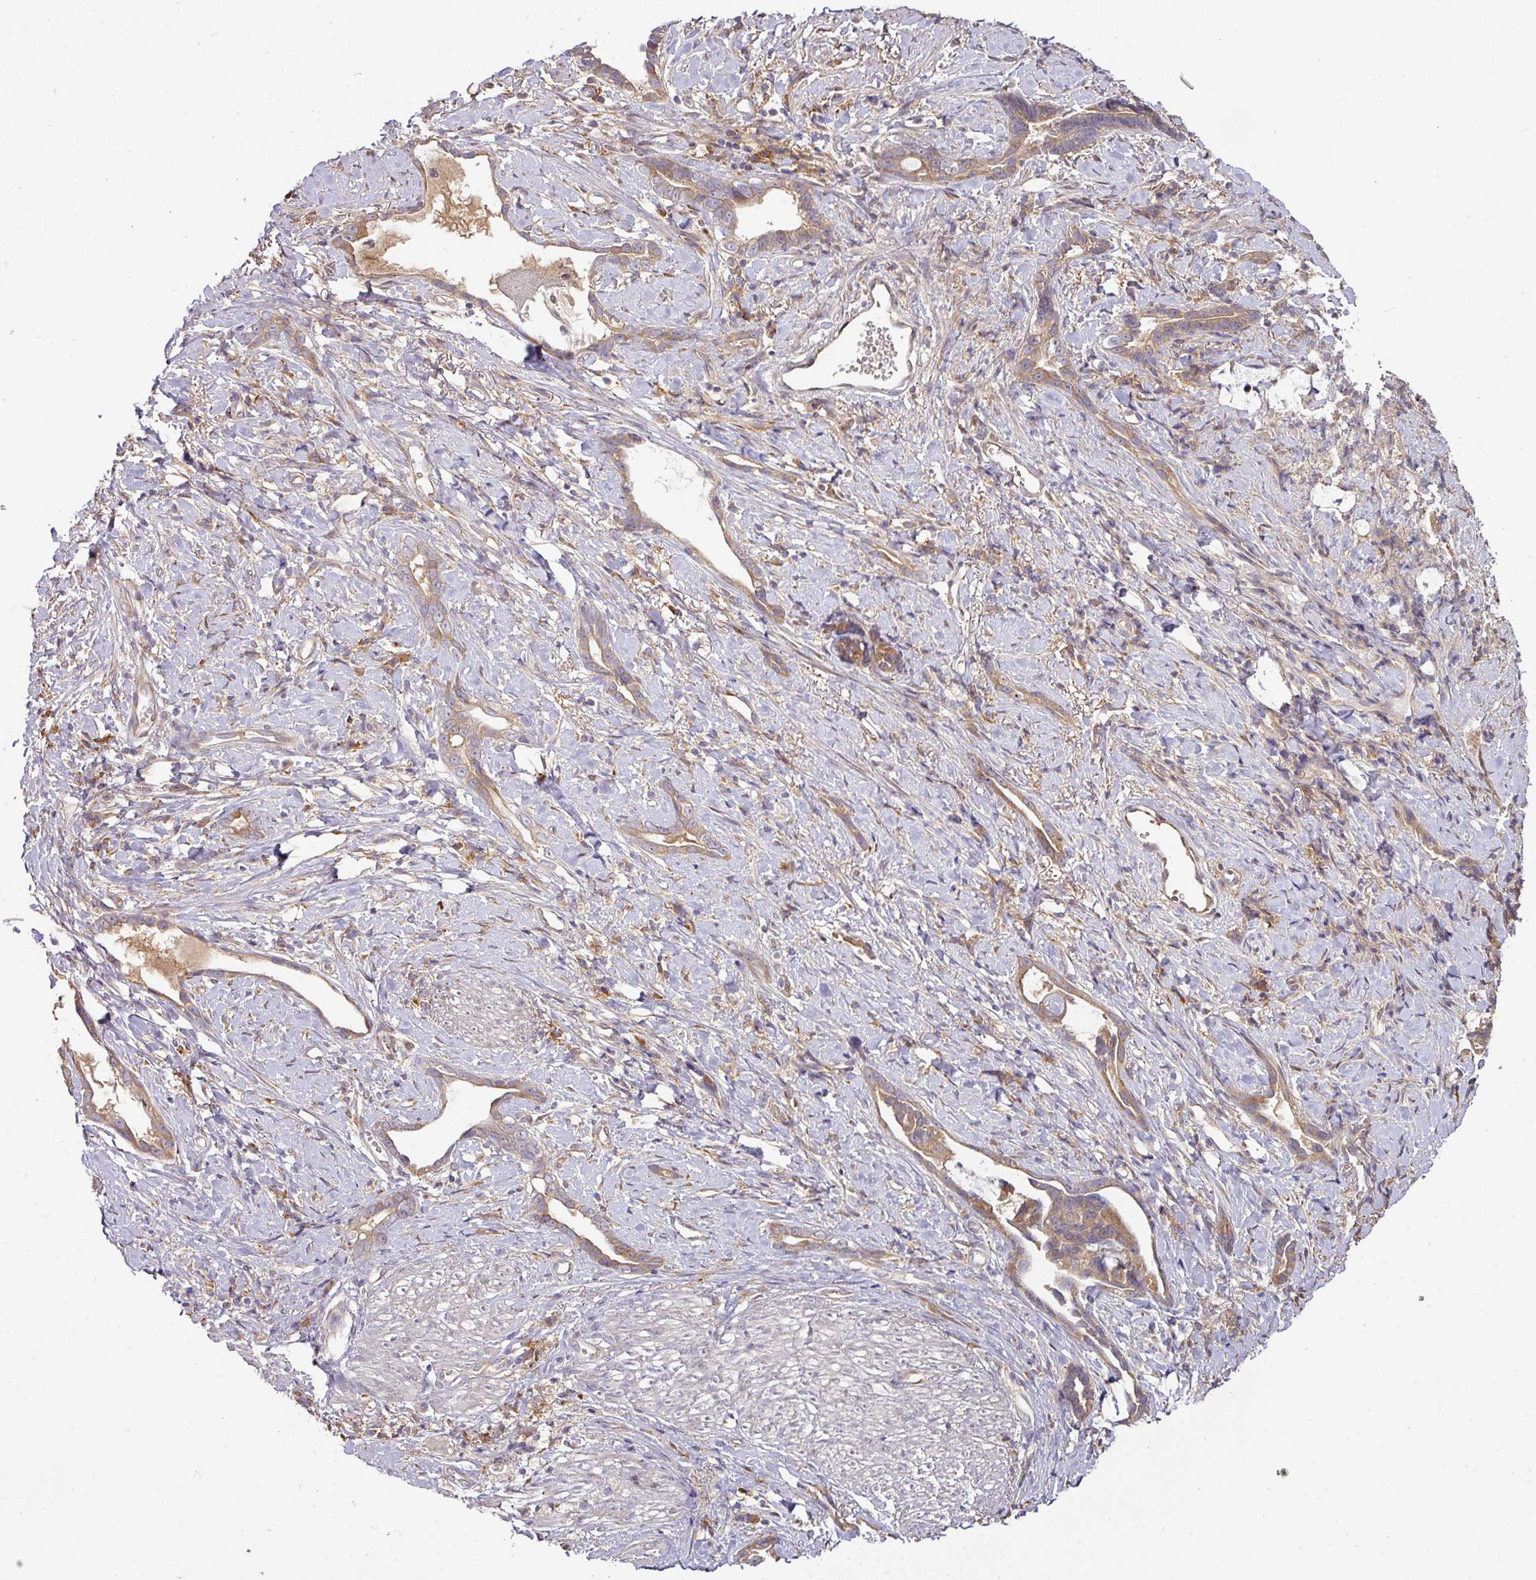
{"staining": {"intensity": "moderate", "quantity": ">75%", "location": "cytoplasmic/membranous"}, "tissue": "stomach cancer", "cell_type": "Tumor cells", "image_type": "cancer", "snomed": [{"axis": "morphology", "description": "Adenocarcinoma, NOS"}, {"axis": "topography", "description": "Stomach"}], "caption": "IHC photomicrograph of human adenocarcinoma (stomach) stained for a protein (brown), which shows medium levels of moderate cytoplasmic/membranous positivity in about >75% of tumor cells.", "gene": "GALP", "patient": {"sex": "male", "age": 55}}